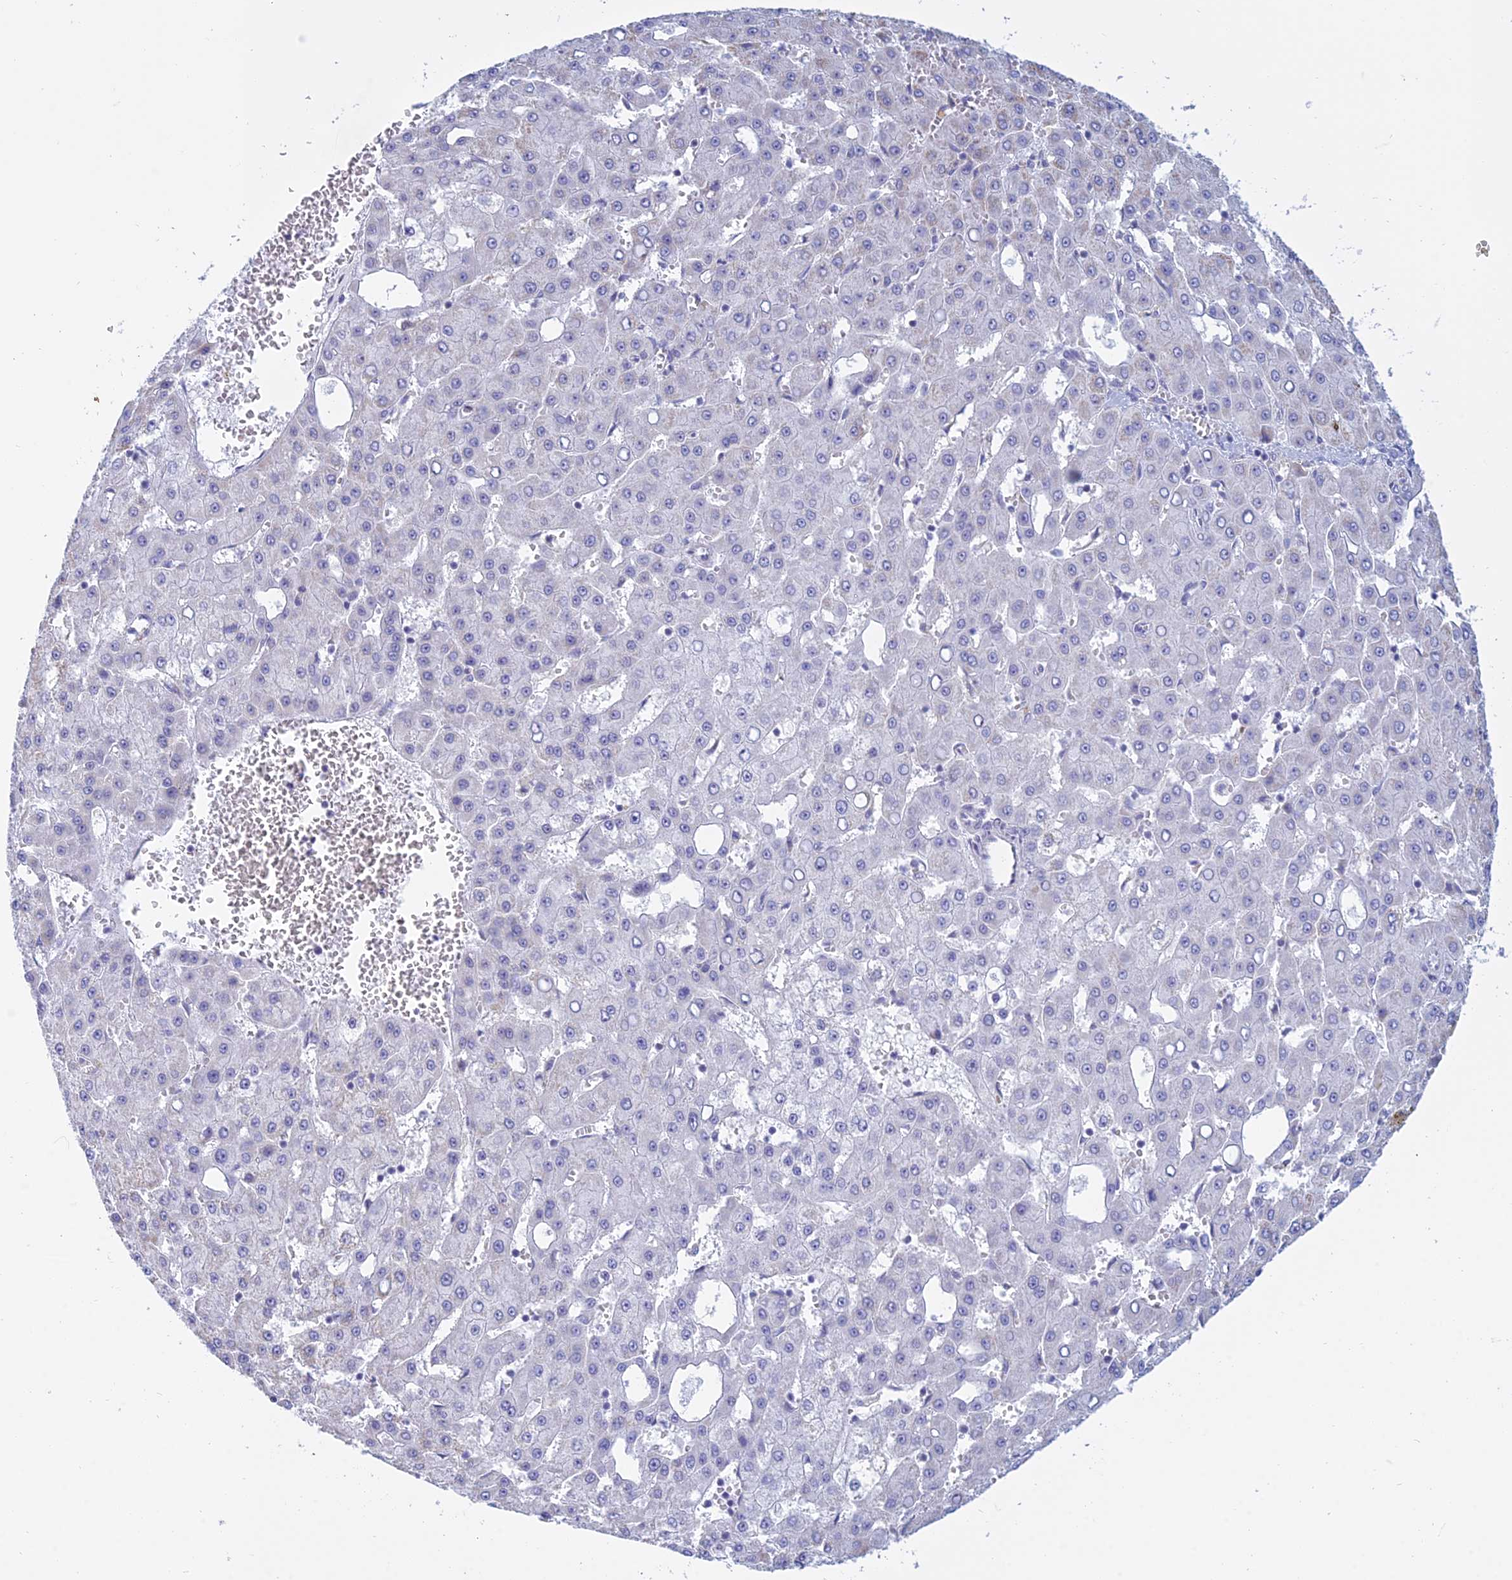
{"staining": {"intensity": "negative", "quantity": "none", "location": "none"}, "tissue": "liver cancer", "cell_type": "Tumor cells", "image_type": "cancer", "snomed": [{"axis": "morphology", "description": "Carcinoma, Hepatocellular, NOS"}, {"axis": "topography", "description": "Liver"}], "caption": "This micrograph is of hepatocellular carcinoma (liver) stained with IHC to label a protein in brown with the nuclei are counter-stained blue. There is no positivity in tumor cells. (IHC, brightfield microscopy, high magnification).", "gene": "KLF14", "patient": {"sex": "male", "age": 47}}